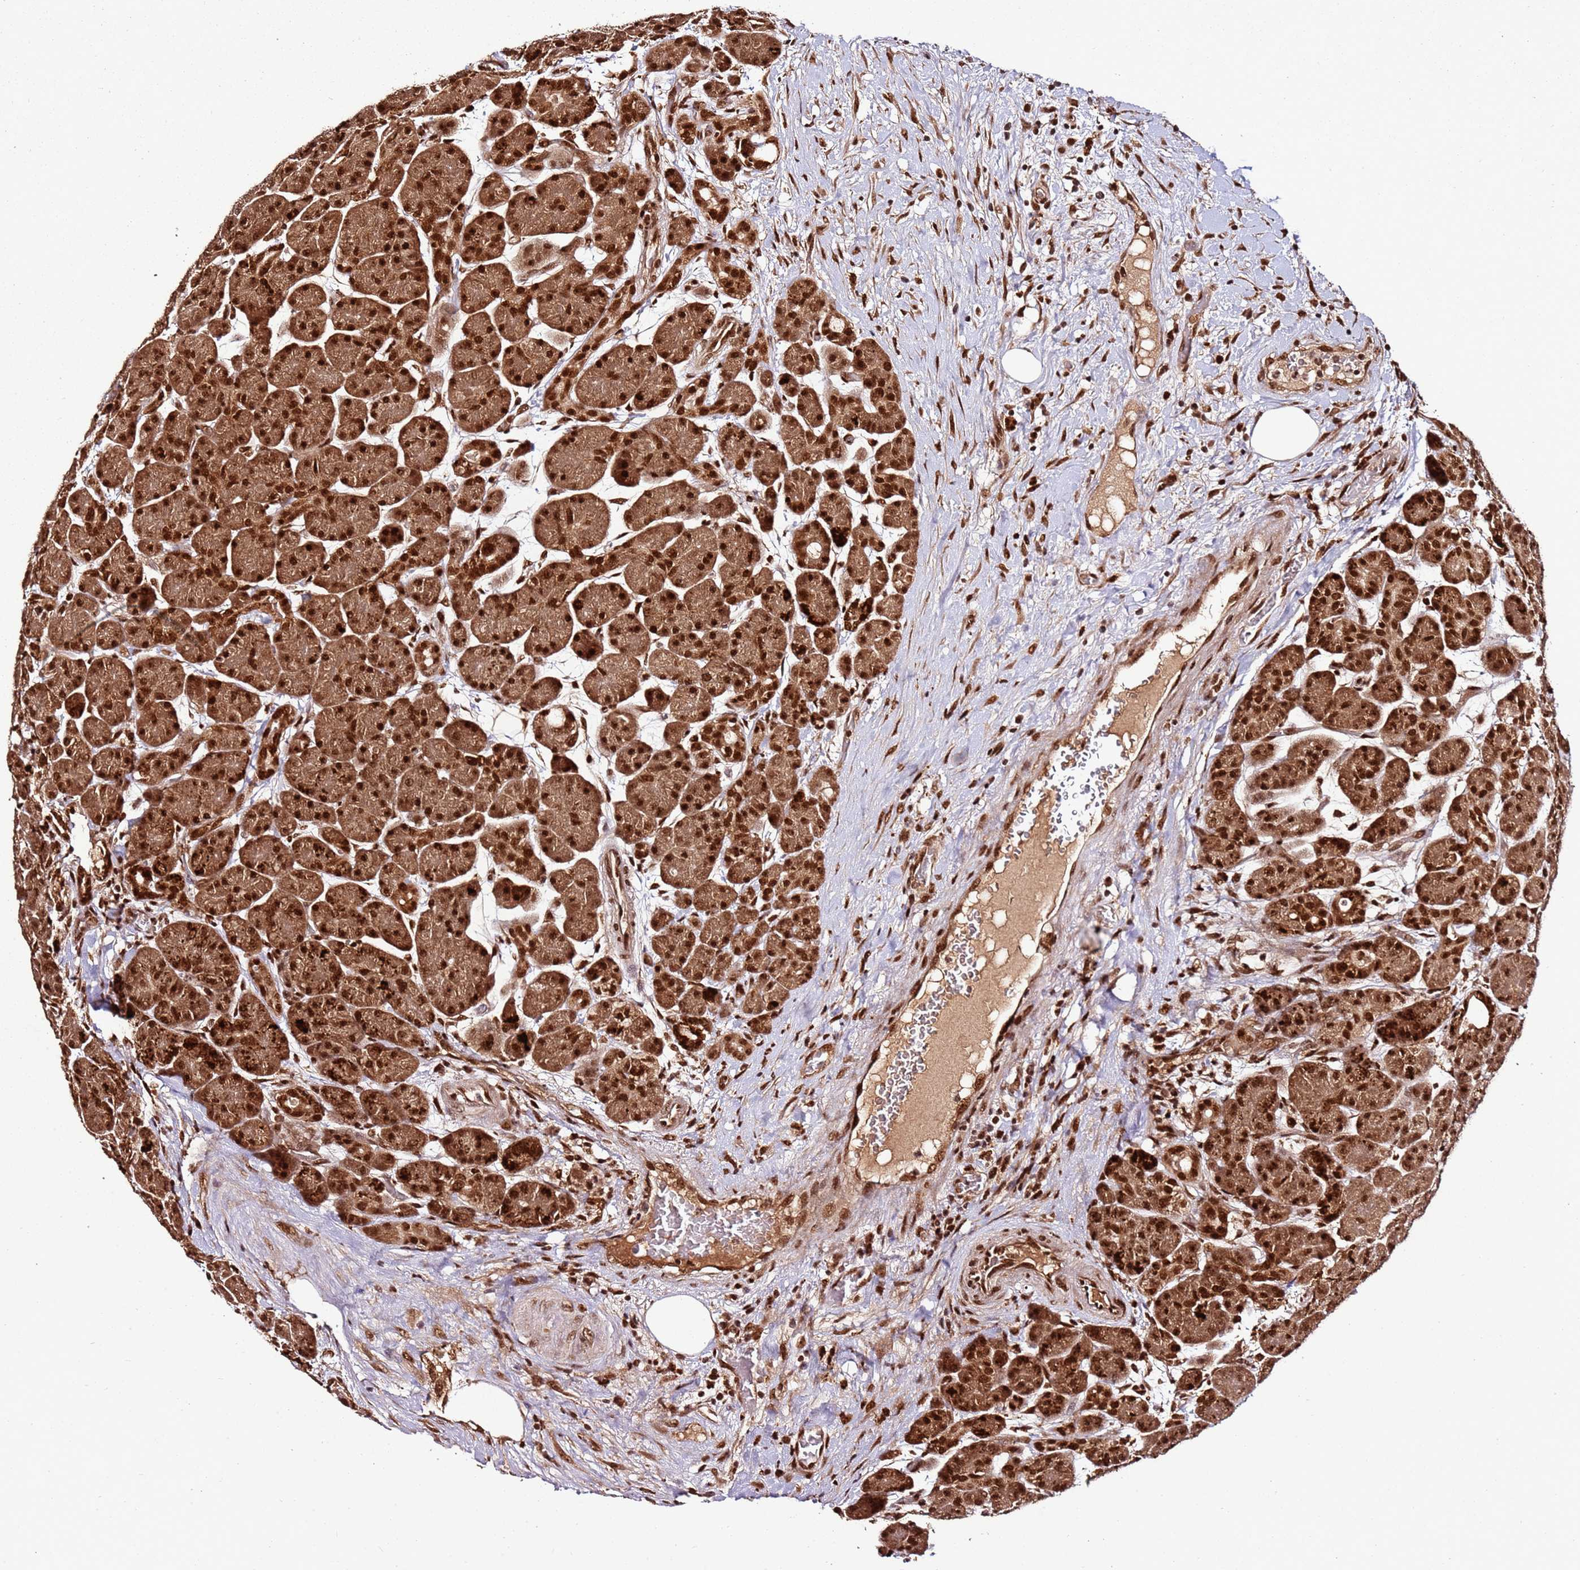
{"staining": {"intensity": "strong", "quantity": ">75%", "location": "cytoplasmic/membranous,nuclear"}, "tissue": "pancreas", "cell_type": "Exocrine glandular cells", "image_type": "normal", "snomed": [{"axis": "morphology", "description": "Normal tissue, NOS"}, {"axis": "topography", "description": "Pancreas"}], "caption": "This micrograph reveals immunohistochemistry staining of benign pancreas, with high strong cytoplasmic/membranous,nuclear expression in approximately >75% of exocrine glandular cells.", "gene": "XRN2", "patient": {"sex": "male", "age": 63}}